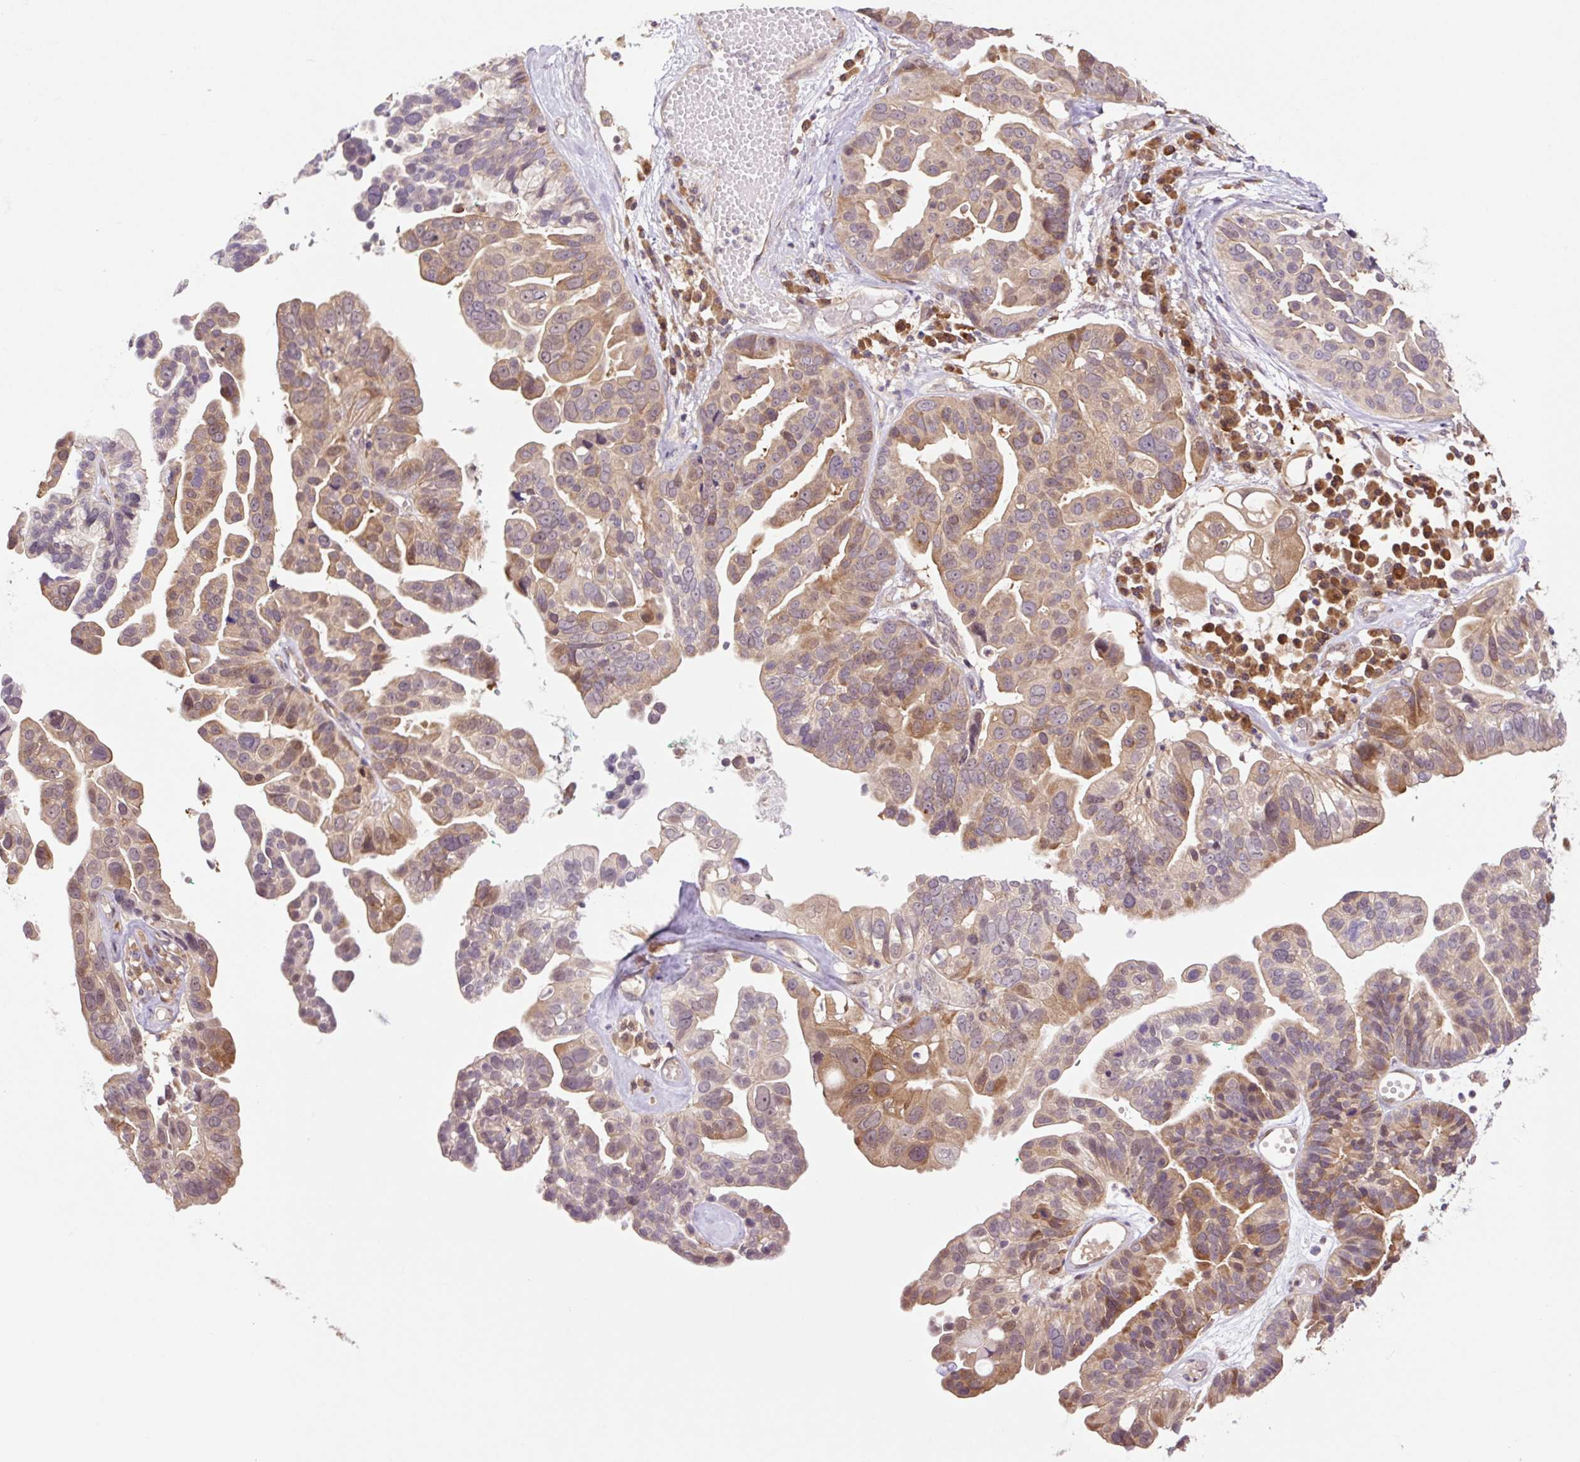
{"staining": {"intensity": "moderate", "quantity": "25%-75%", "location": "cytoplasmic/membranous"}, "tissue": "ovarian cancer", "cell_type": "Tumor cells", "image_type": "cancer", "snomed": [{"axis": "morphology", "description": "Cystadenocarcinoma, serous, NOS"}, {"axis": "topography", "description": "Ovary"}], "caption": "This is a histology image of immunohistochemistry (IHC) staining of ovarian serous cystadenocarcinoma, which shows moderate expression in the cytoplasmic/membranous of tumor cells.", "gene": "TPT1", "patient": {"sex": "female", "age": 56}}